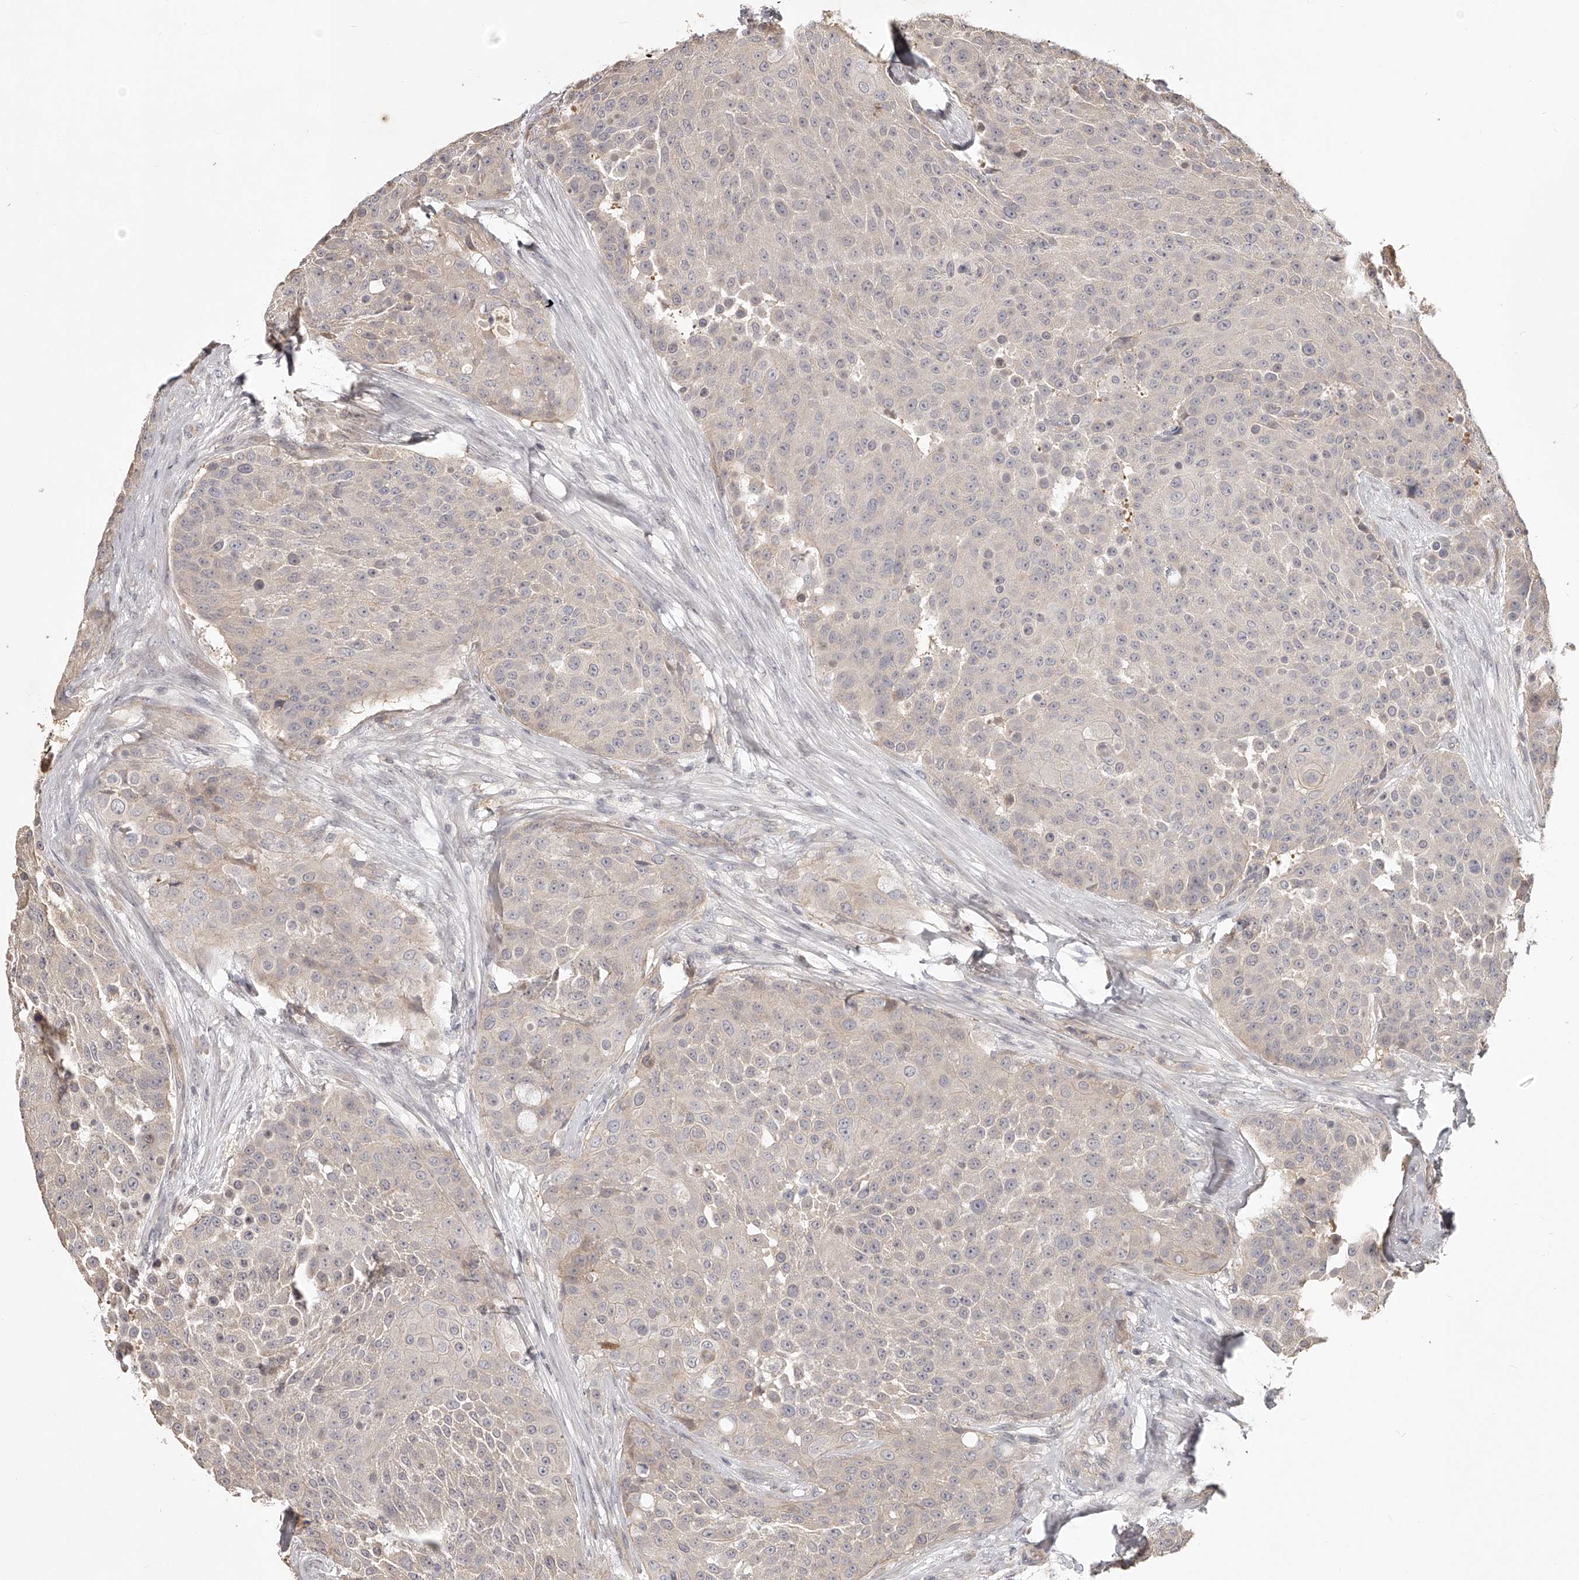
{"staining": {"intensity": "weak", "quantity": "<25%", "location": "cytoplasmic/membranous"}, "tissue": "urothelial cancer", "cell_type": "Tumor cells", "image_type": "cancer", "snomed": [{"axis": "morphology", "description": "Urothelial carcinoma, High grade"}, {"axis": "topography", "description": "Urinary bladder"}], "caption": "An IHC image of urothelial cancer is shown. There is no staining in tumor cells of urothelial cancer.", "gene": "ZNF582", "patient": {"sex": "female", "age": 63}}